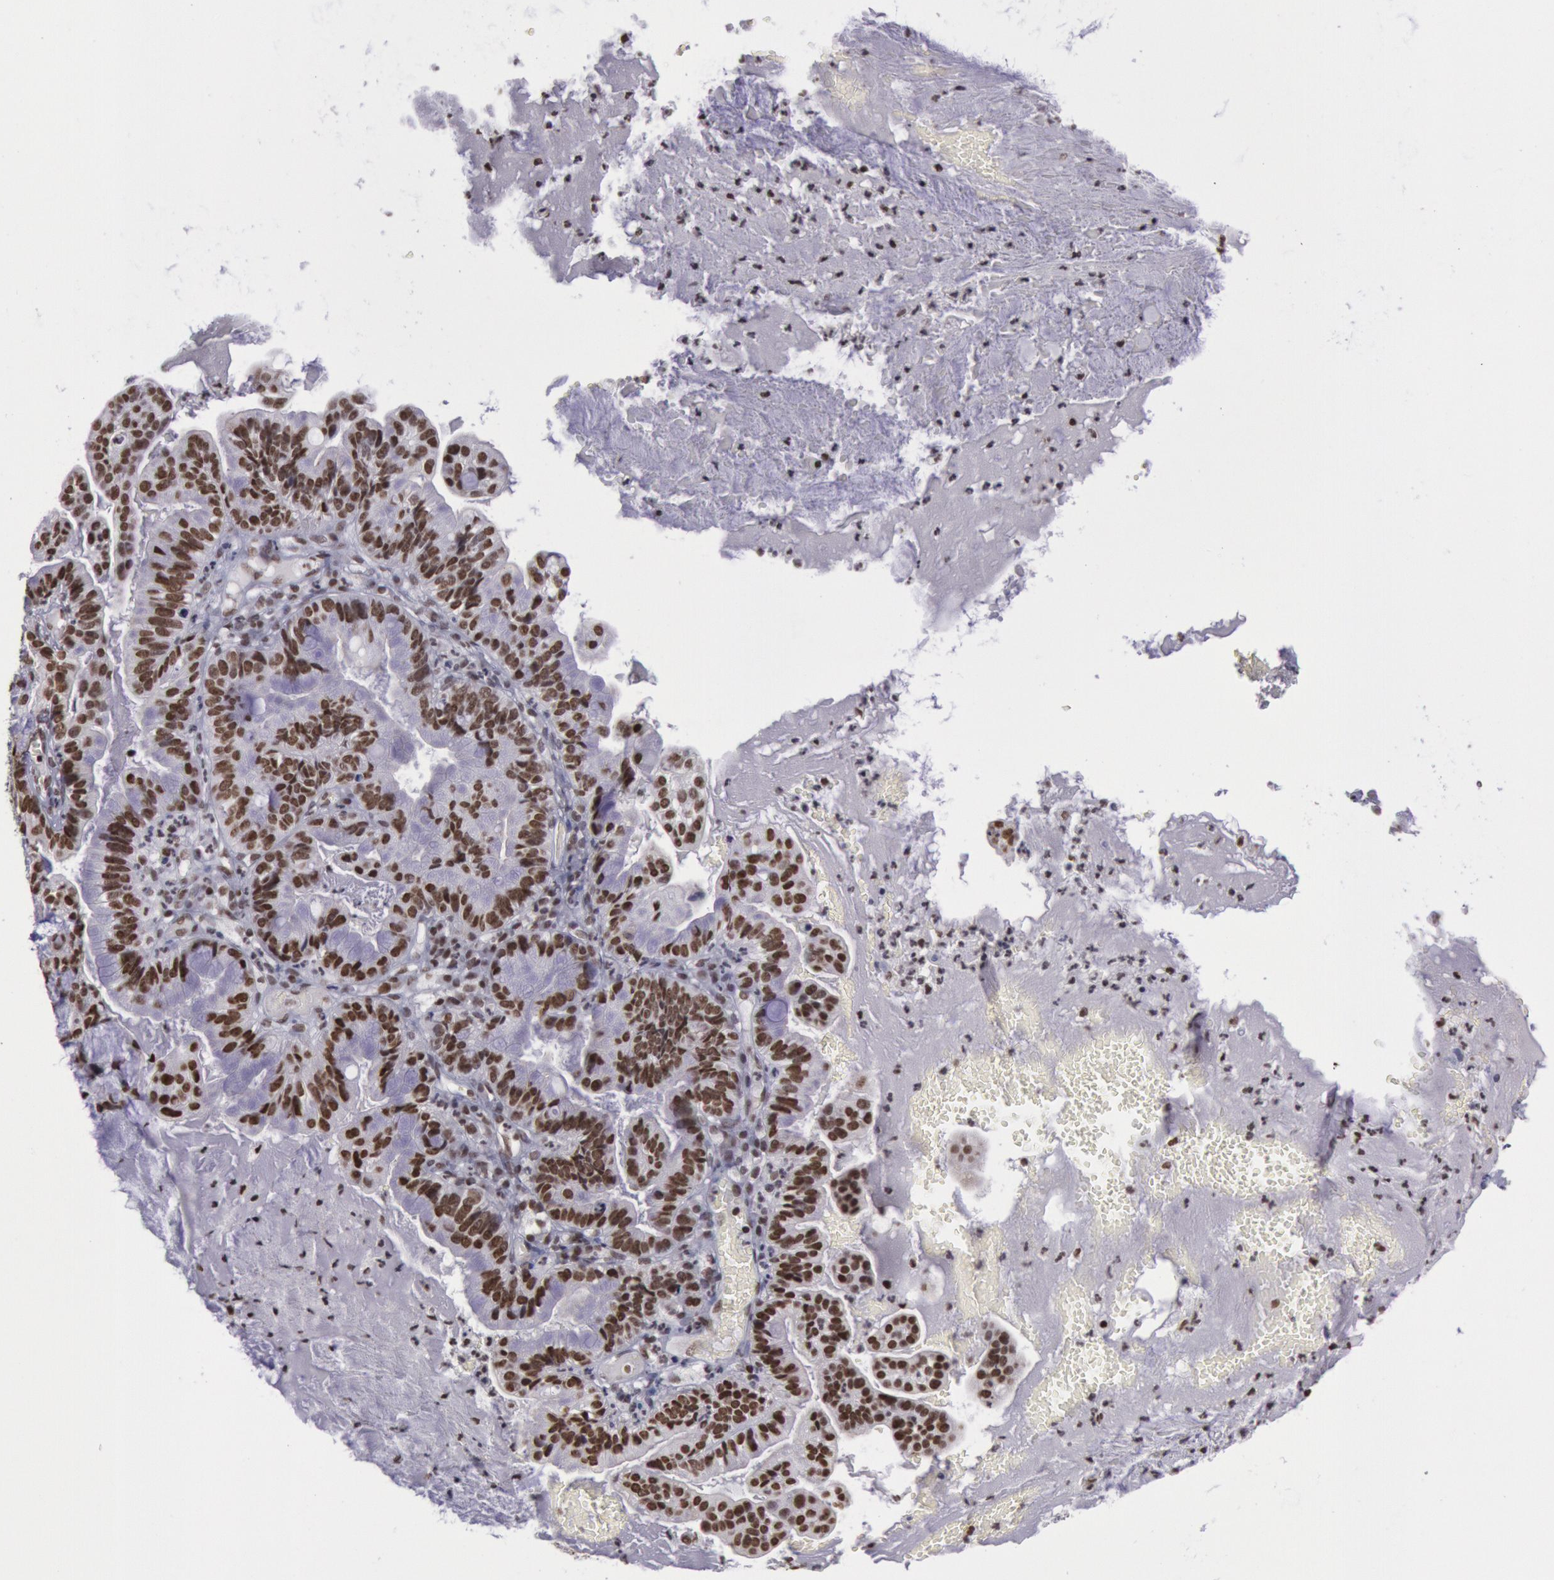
{"staining": {"intensity": "strong", "quantity": ">75%", "location": "nuclear"}, "tissue": "cervical cancer", "cell_type": "Tumor cells", "image_type": "cancer", "snomed": [{"axis": "morphology", "description": "Adenocarcinoma, NOS"}, {"axis": "topography", "description": "Cervix"}], "caption": "A high-resolution histopathology image shows immunohistochemistry (IHC) staining of cervical adenocarcinoma, which exhibits strong nuclear staining in about >75% of tumor cells. (DAB (3,3'-diaminobenzidine) = brown stain, brightfield microscopy at high magnification).", "gene": "NKAP", "patient": {"sex": "female", "age": 41}}